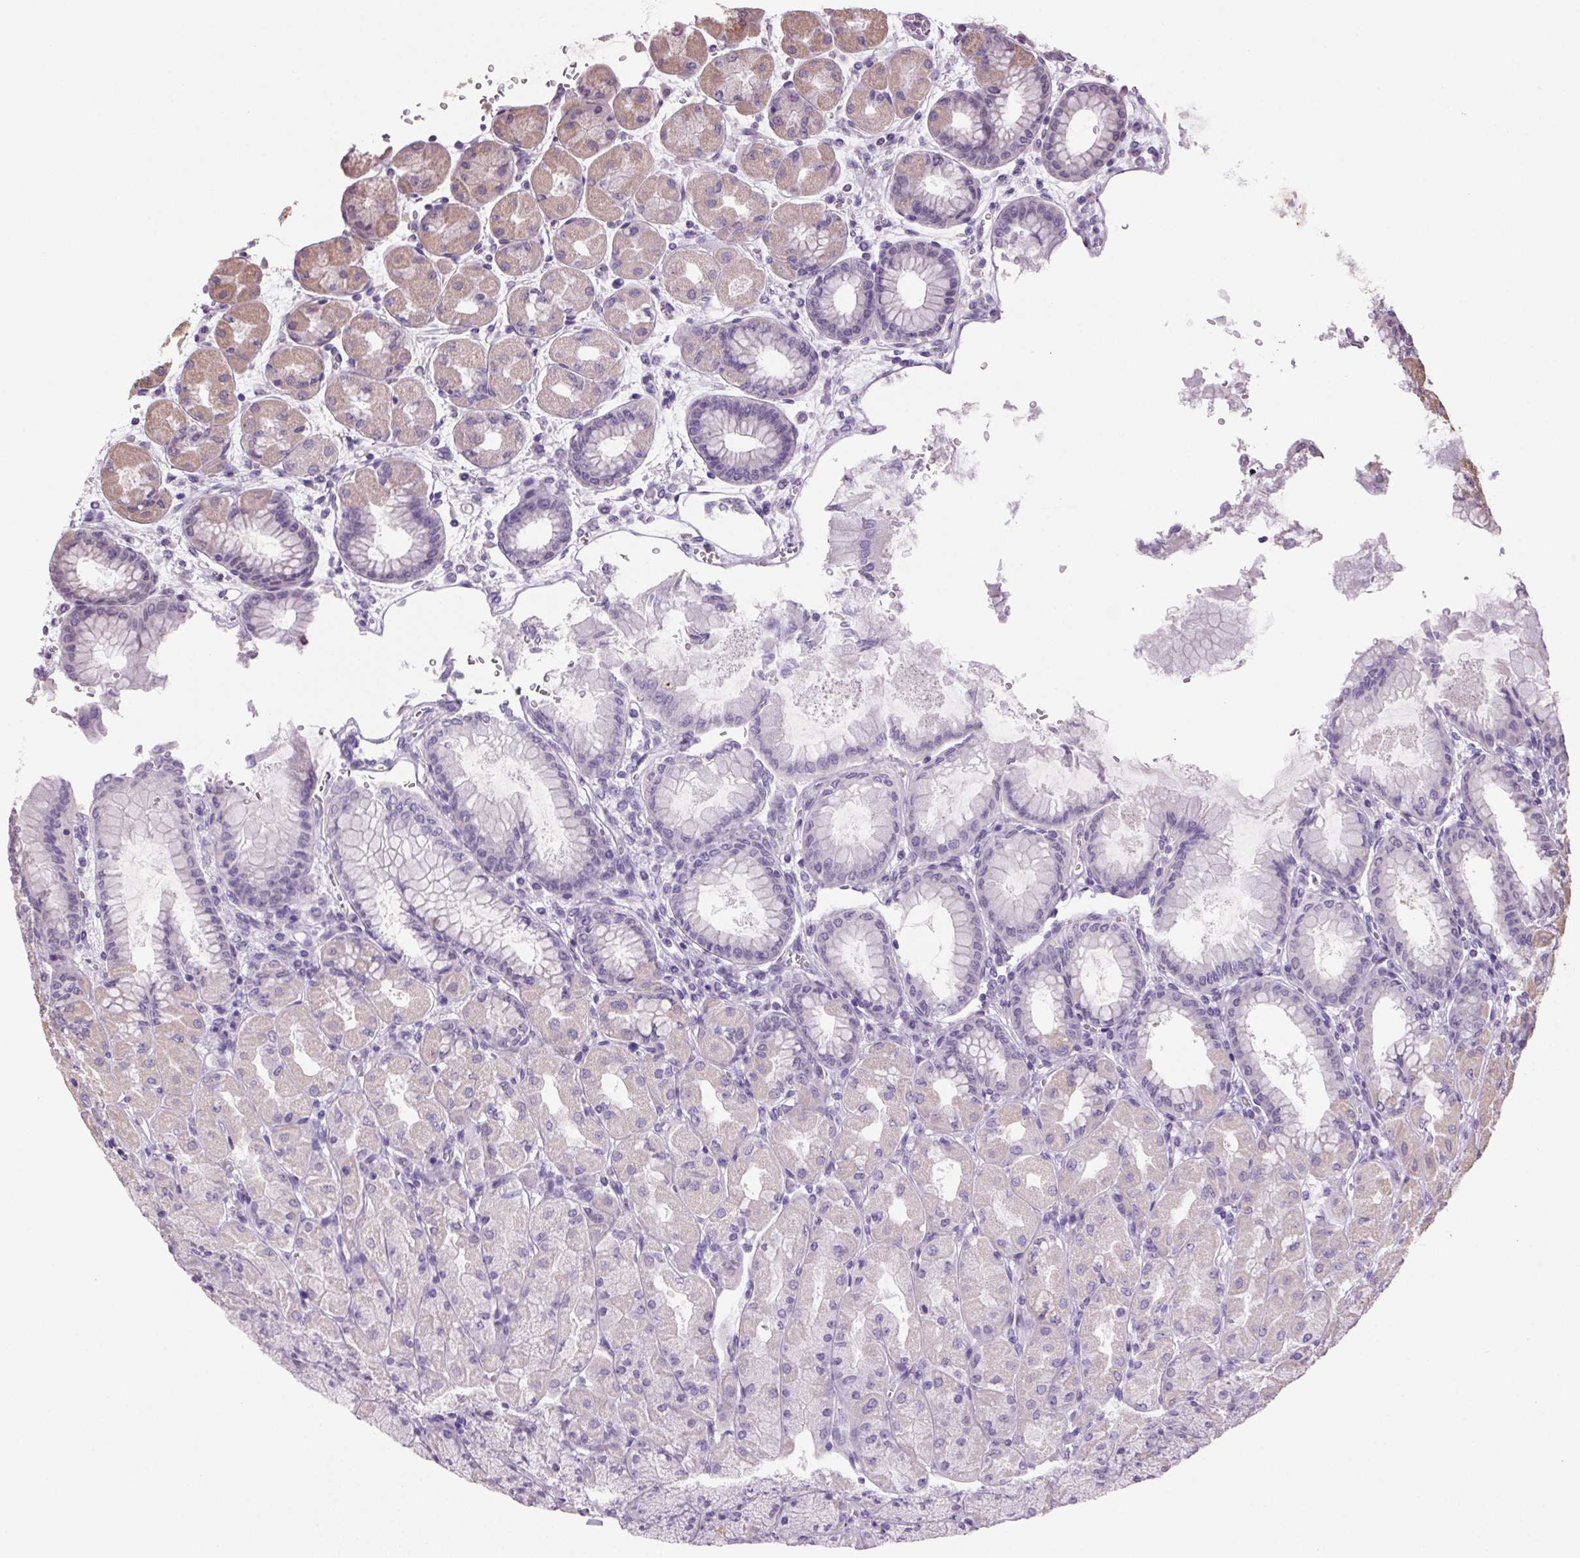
{"staining": {"intensity": "weak", "quantity": "<25%", "location": "cytoplasmic/membranous"}, "tissue": "stomach", "cell_type": "Glandular cells", "image_type": "normal", "snomed": [{"axis": "morphology", "description": "Normal tissue, NOS"}, {"axis": "topography", "description": "Stomach, upper"}], "caption": "Stomach stained for a protein using immunohistochemistry displays no positivity glandular cells.", "gene": "VWA3B", "patient": {"sex": "female", "age": 56}}